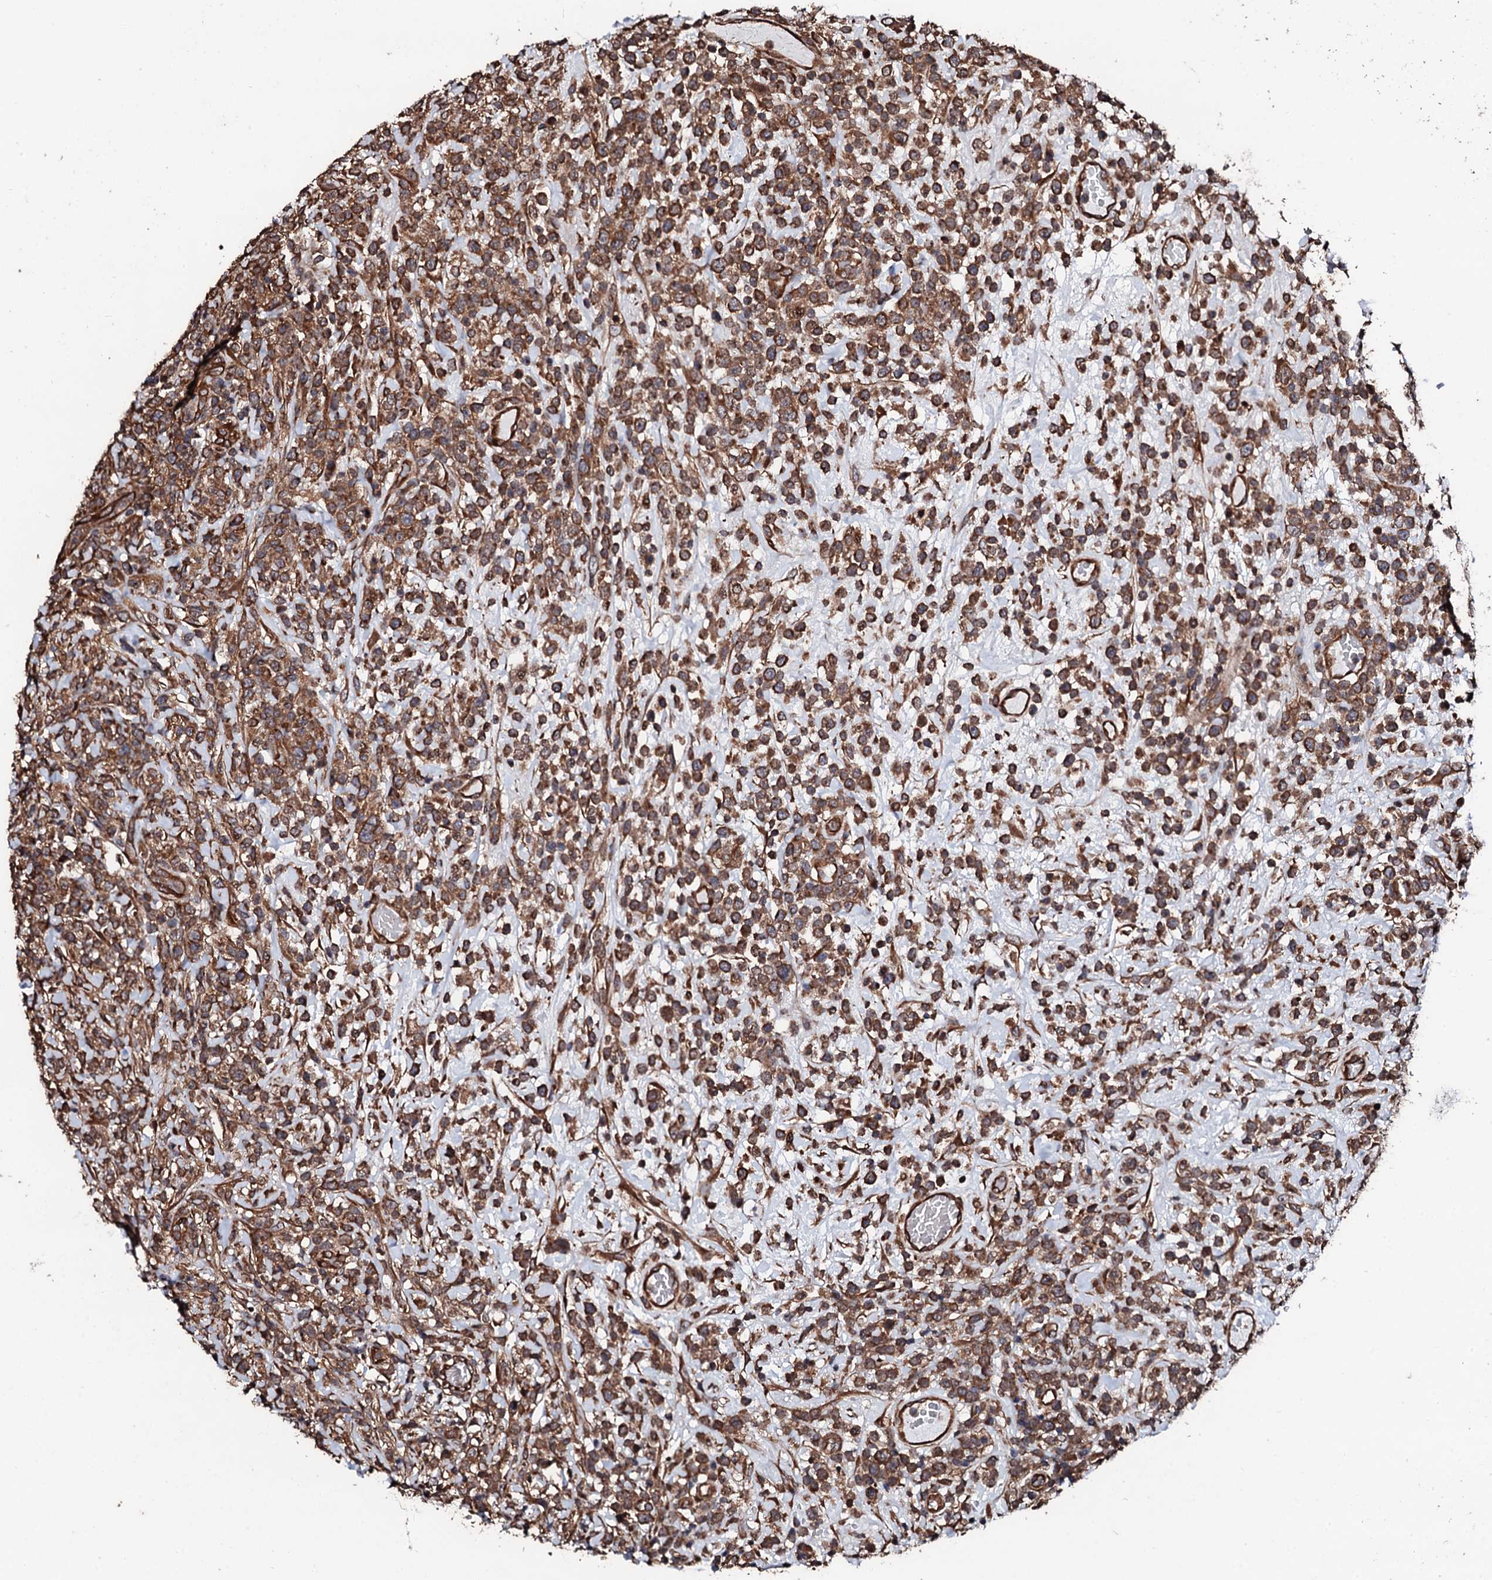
{"staining": {"intensity": "moderate", "quantity": ">75%", "location": "cytoplasmic/membranous"}, "tissue": "lymphoma", "cell_type": "Tumor cells", "image_type": "cancer", "snomed": [{"axis": "morphology", "description": "Malignant lymphoma, non-Hodgkin's type, High grade"}, {"axis": "topography", "description": "Colon"}], "caption": "About >75% of tumor cells in malignant lymphoma, non-Hodgkin's type (high-grade) exhibit moderate cytoplasmic/membranous protein expression as visualized by brown immunohistochemical staining.", "gene": "CKAP5", "patient": {"sex": "female", "age": 53}}